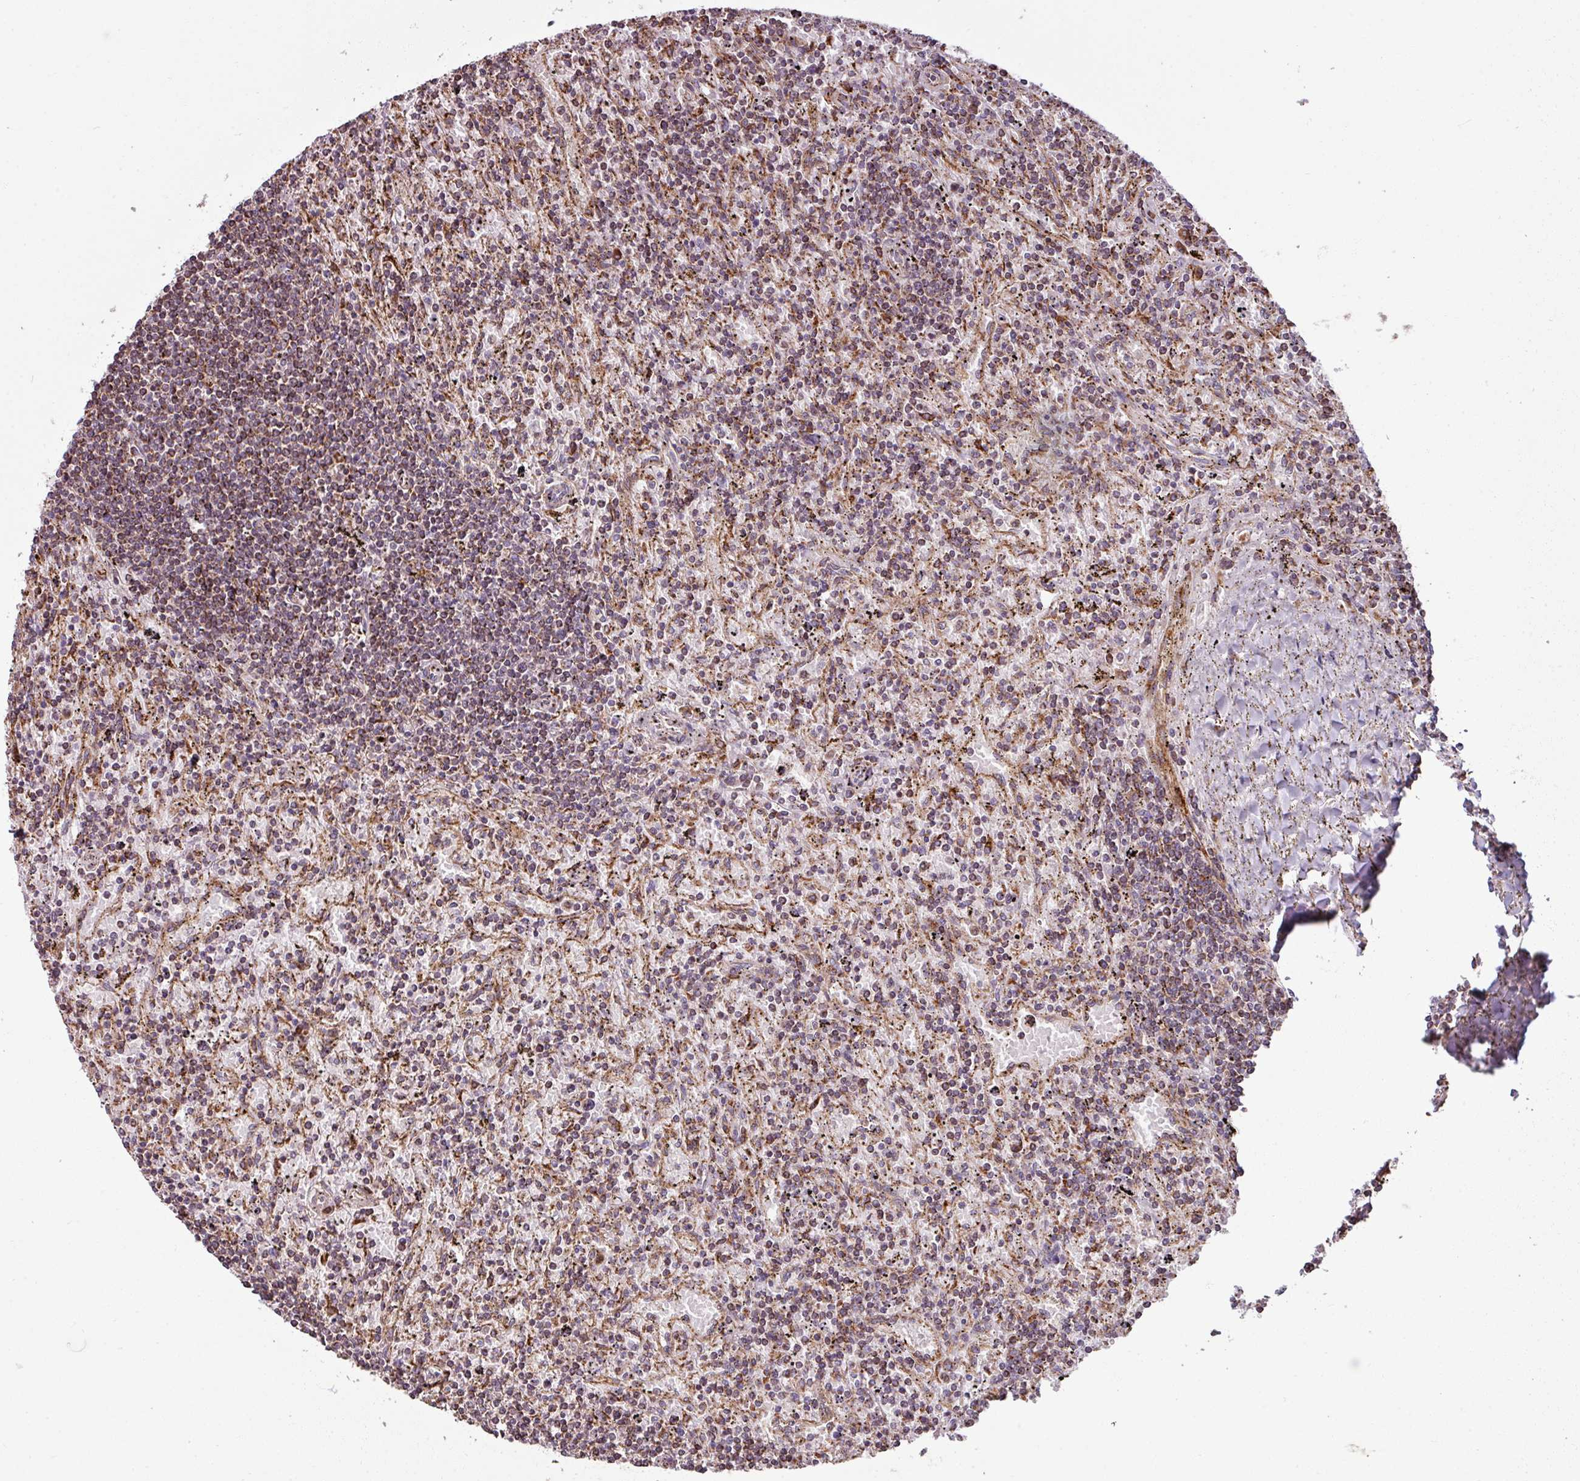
{"staining": {"intensity": "moderate", "quantity": "<25%", "location": "cytoplasmic/membranous"}, "tissue": "lymphoma", "cell_type": "Tumor cells", "image_type": "cancer", "snomed": [{"axis": "morphology", "description": "Malignant lymphoma, non-Hodgkin's type, Low grade"}, {"axis": "topography", "description": "Spleen"}], "caption": "Approximately <25% of tumor cells in human lymphoma reveal moderate cytoplasmic/membranous protein staining as visualized by brown immunohistochemical staining.", "gene": "MAGT1", "patient": {"sex": "male", "age": 76}}